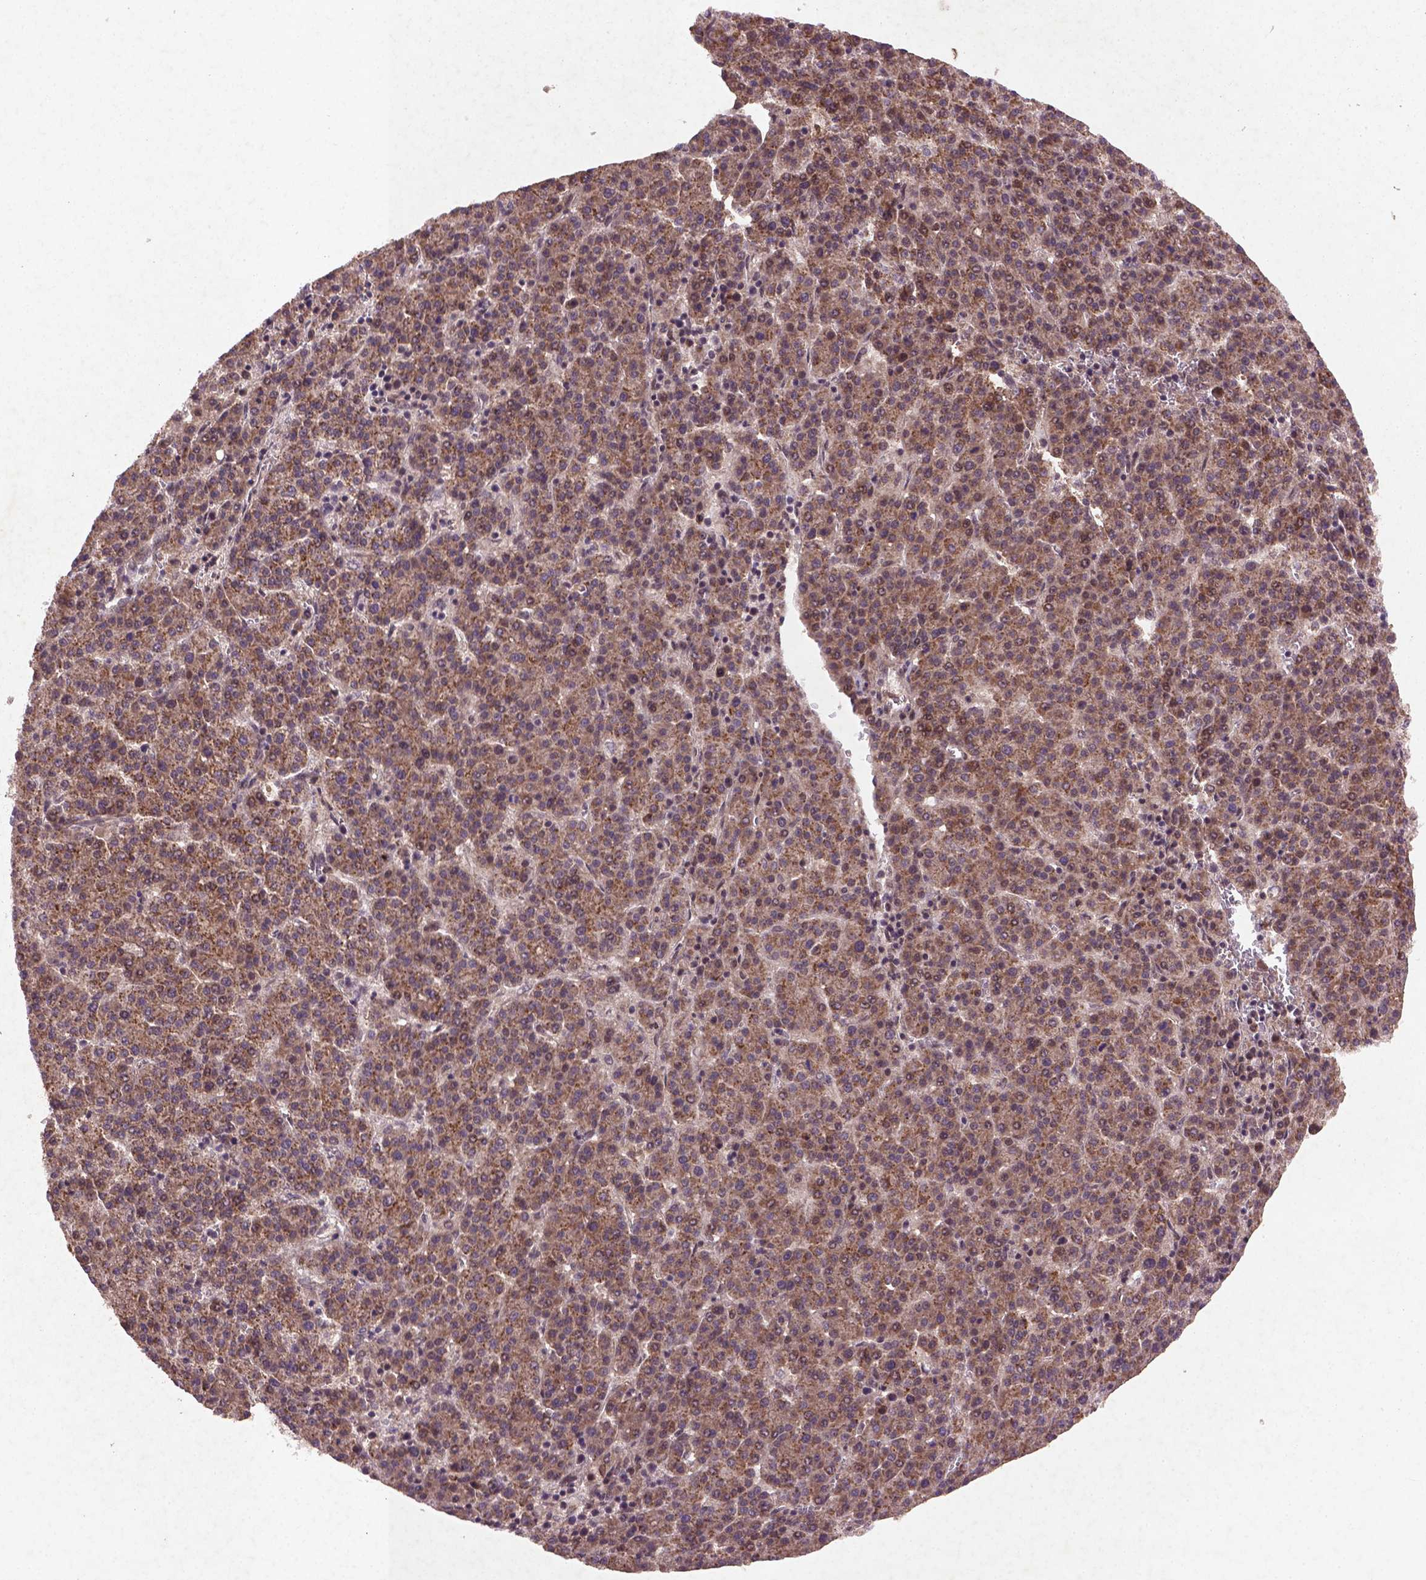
{"staining": {"intensity": "weak", "quantity": ">75%", "location": "cytoplasmic/membranous"}, "tissue": "liver cancer", "cell_type": "Tumor cells", "image_type": "cancer", "snomed": [{"axis": "morphology", "description": "Carcinoma, Hepatocellular, NOS"}, {"axis": "topography", "description": "Liver"}], "caption": "Hepatocellular carcinoma (liver) stained for a protein (brown) exhibits weak cytoplasmic/membranous positive expression in about >75% of tumor cells.", "gene": "NIPAL2", "patient": {"sex": "female", "age": 58}}